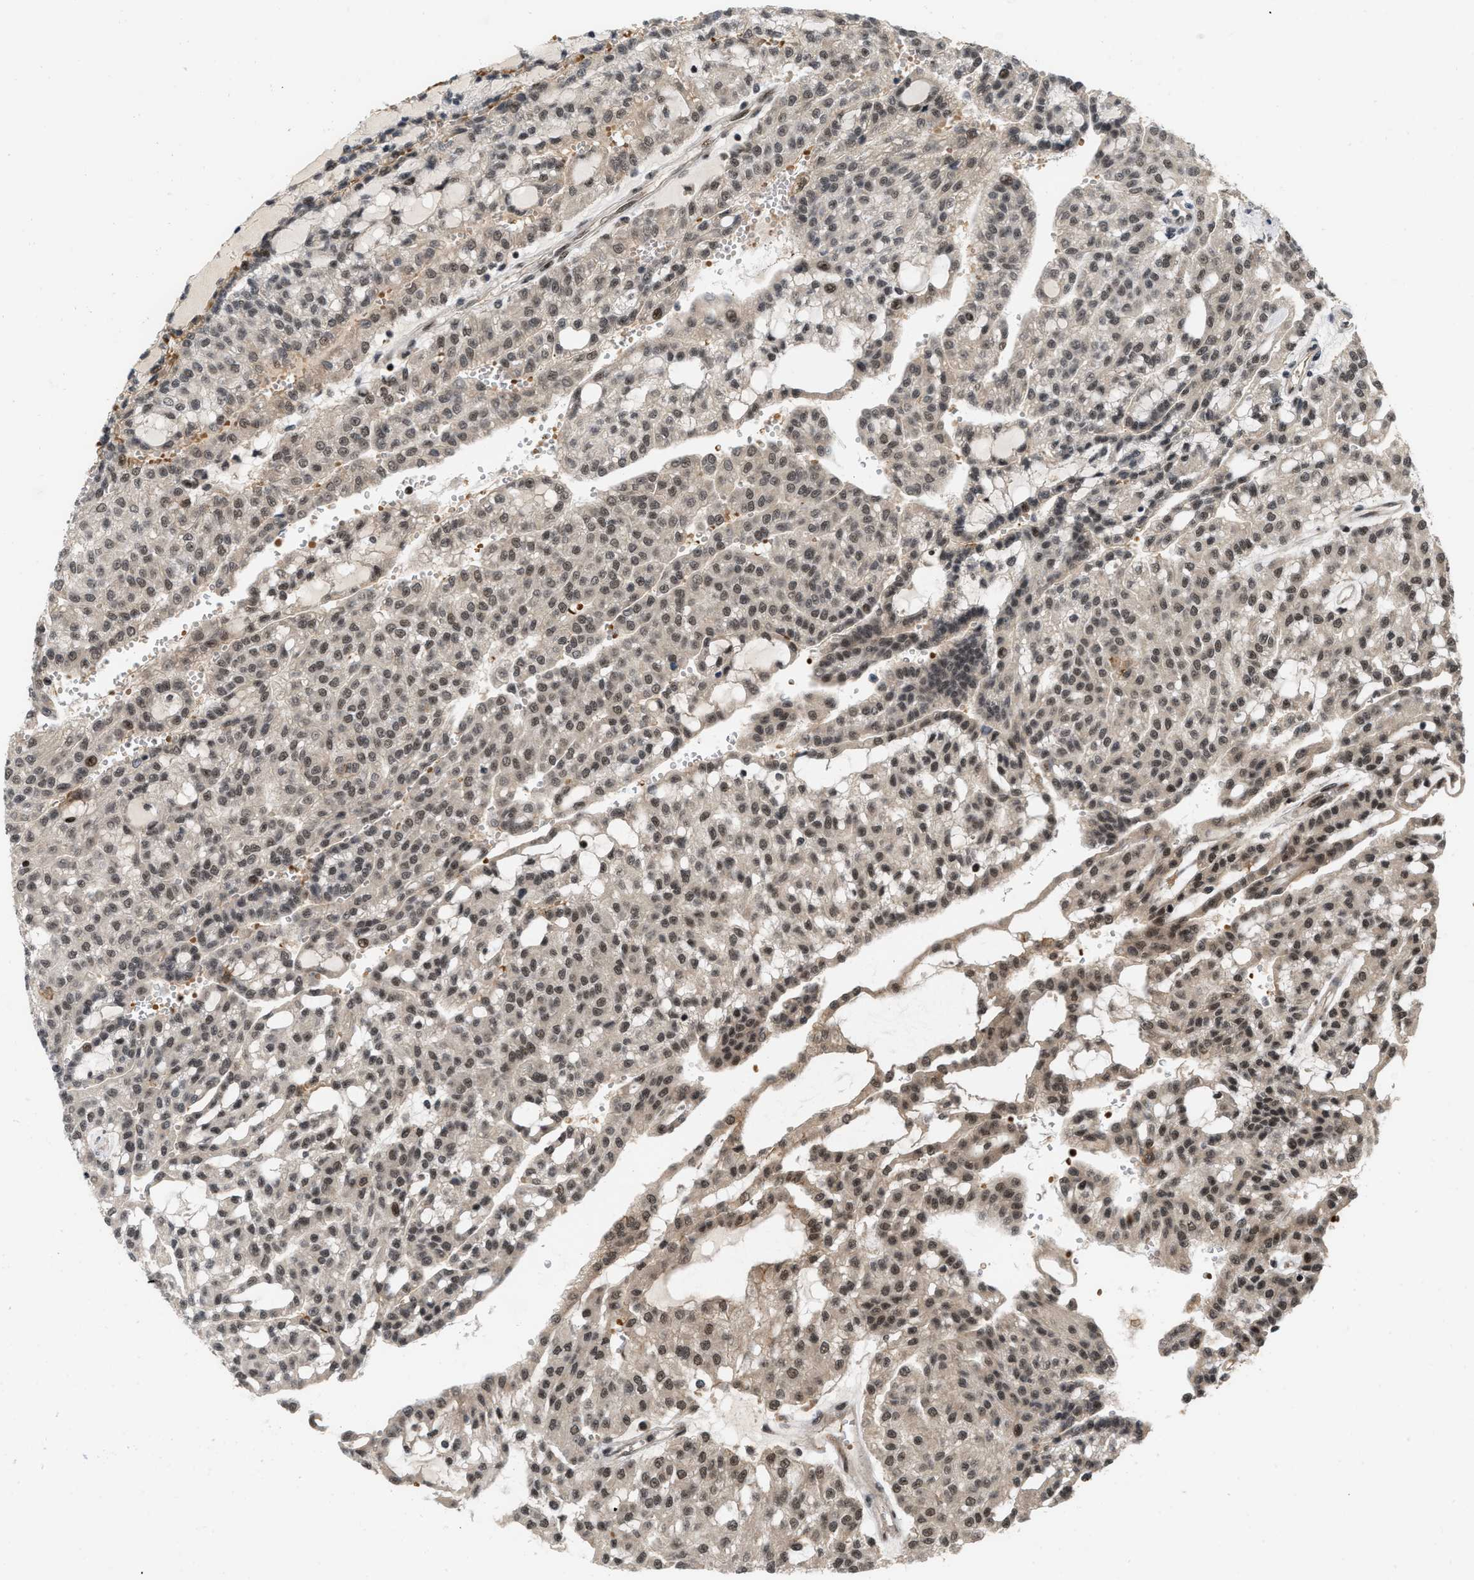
{"staining": {"intensity": "moderate", "quantity": ">75%", "location": "nuclear"}, "tissue": "renal cancer", "cell_type": "Tumor cells", "image_type": "cancer", "snomed": [{"axis": "morphology", "description": "Adenocarcinoma, NOS"}, {"axis": "topography", "description": "Kidney"}], "caption": "Immunohistochemistry micrograph of adenocarcinoma (renal) stained for a protein (brown), which shows medium levels of moderate nuclear staining in approximately >75% of tumor cells.", "gene": "ANKRD11", "patient": {"sex": "male", "age": 63}}